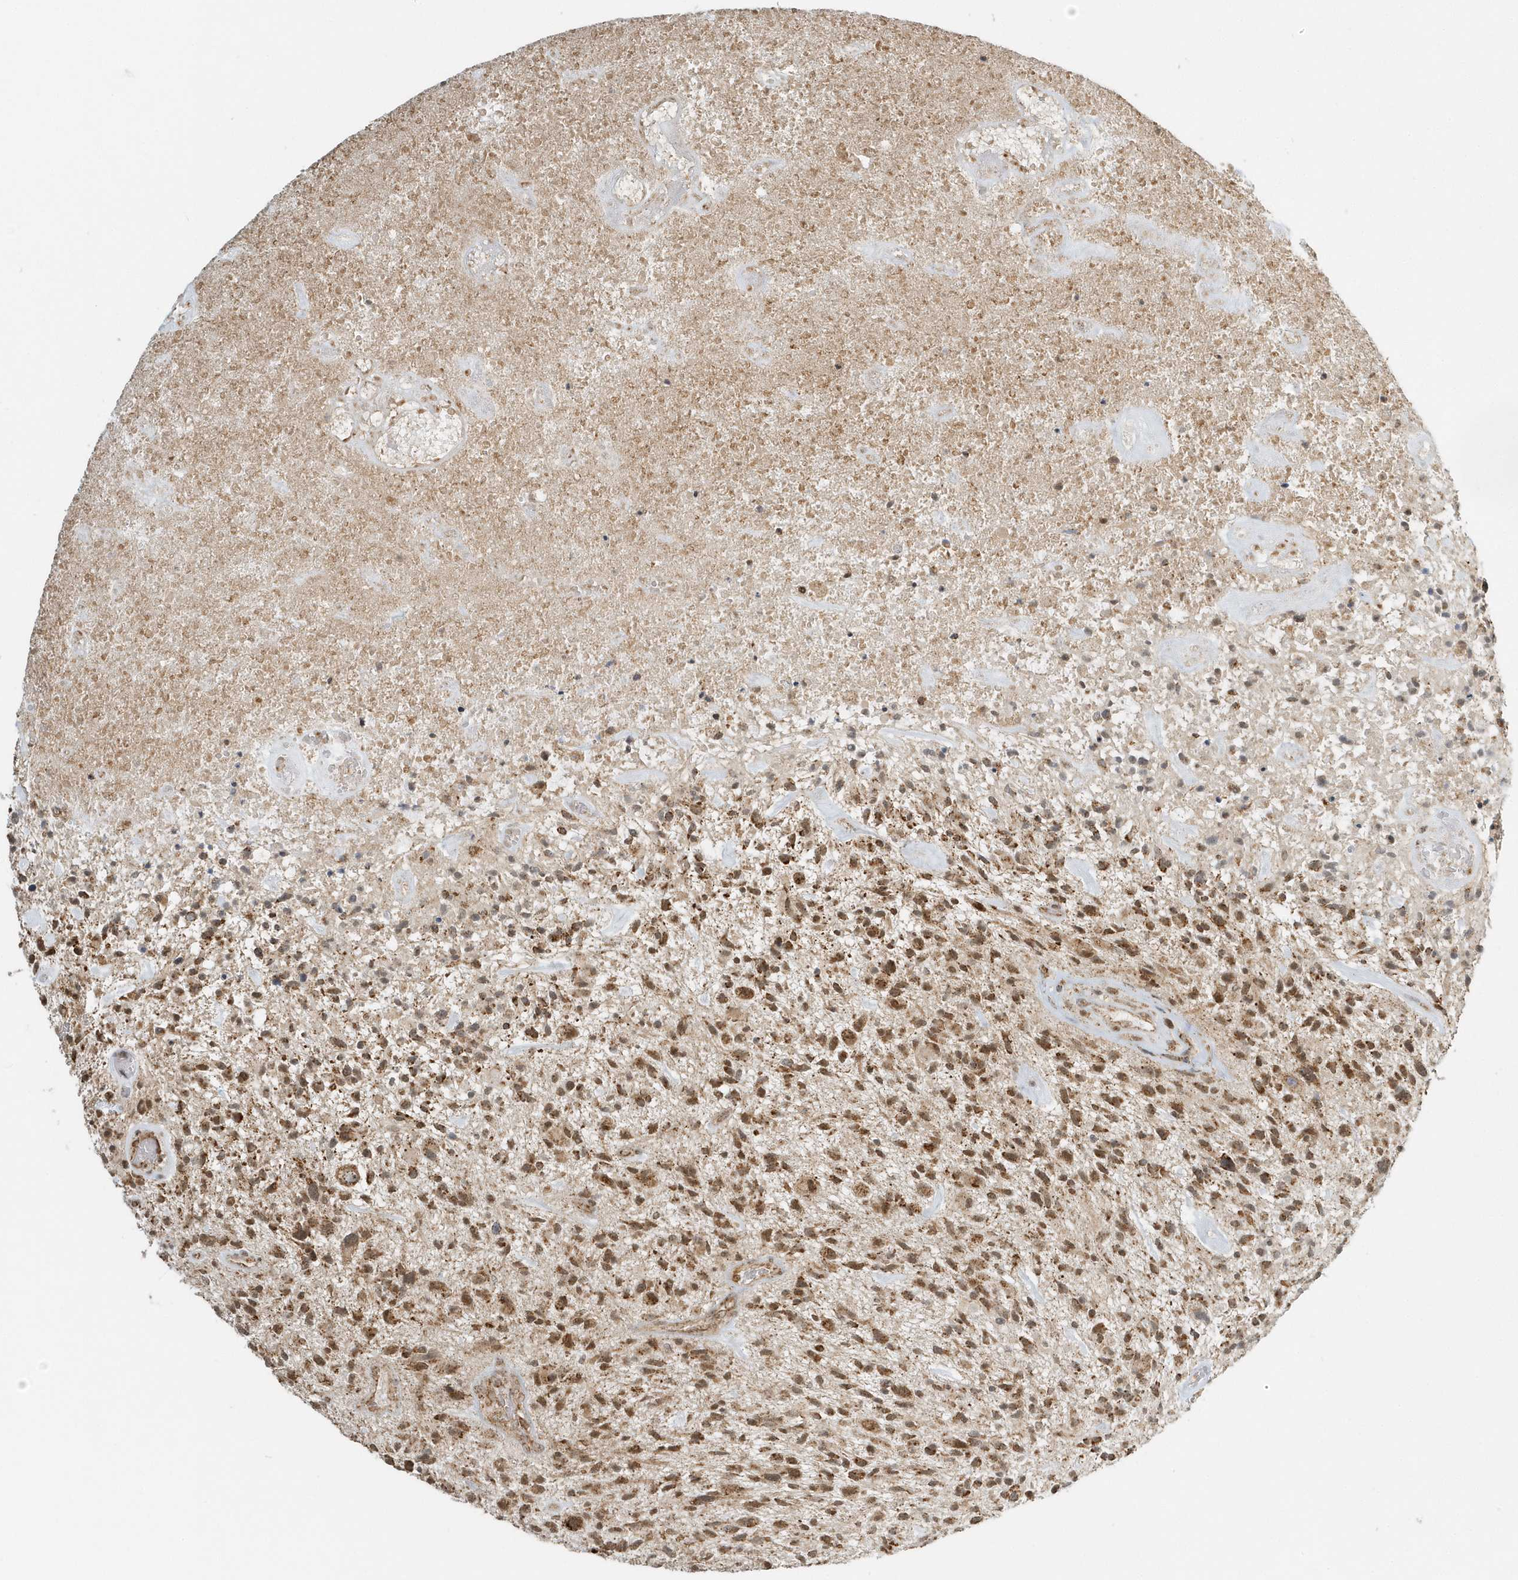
{"staining": {"intensity": "moderate", "quantity": ">75%", "location": "cytoplasmic/membranous,nuclear"}, "tissue": "glioma", "cell_type": "Tumor cells", "image_type": "cancer", "snomed": [{"axis": "morphology", "description": "Glioma, malignant, High grade"}, {"axis": "topography", "description": "Brain"}], "caption": "Glioma tissue exhibits moderate cytoplasmic/membranous and nuclear positivity in approximately >75% of tumor cells, visualized by immunohistochemistry.", "gene": "PSMD6", "patient": {"sex": "male", "age": 47}}